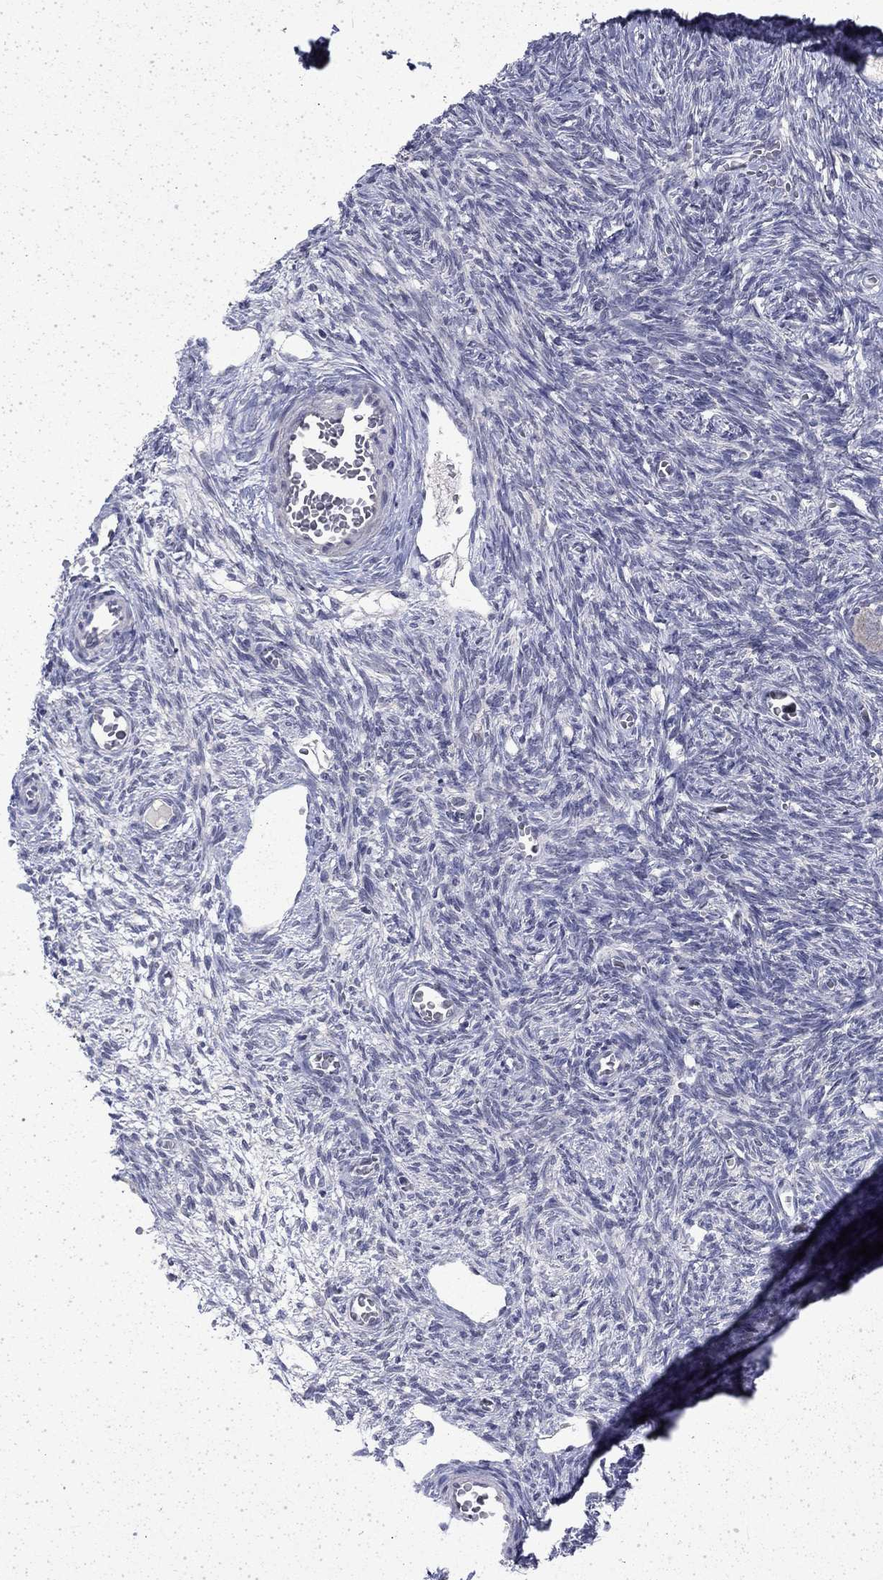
{"staining": {"intensity": "negative", "quantity": "none", "location": "none"}, "tissue": "ovary", "cell_type": "Follicle cells", "image_type": "normal", "snomed": [{"axis": "morphology", "description": "Normal tissue, NOS"}, {"axis": "topography", "description": "Ovary"}], "caption": "This is a image of immunohistochemistry (IHC) staining of benign ovary, which shows no staining in follicle cells.", "gene": "CHAT", "patient": {"sex": "female", "age": 27}}